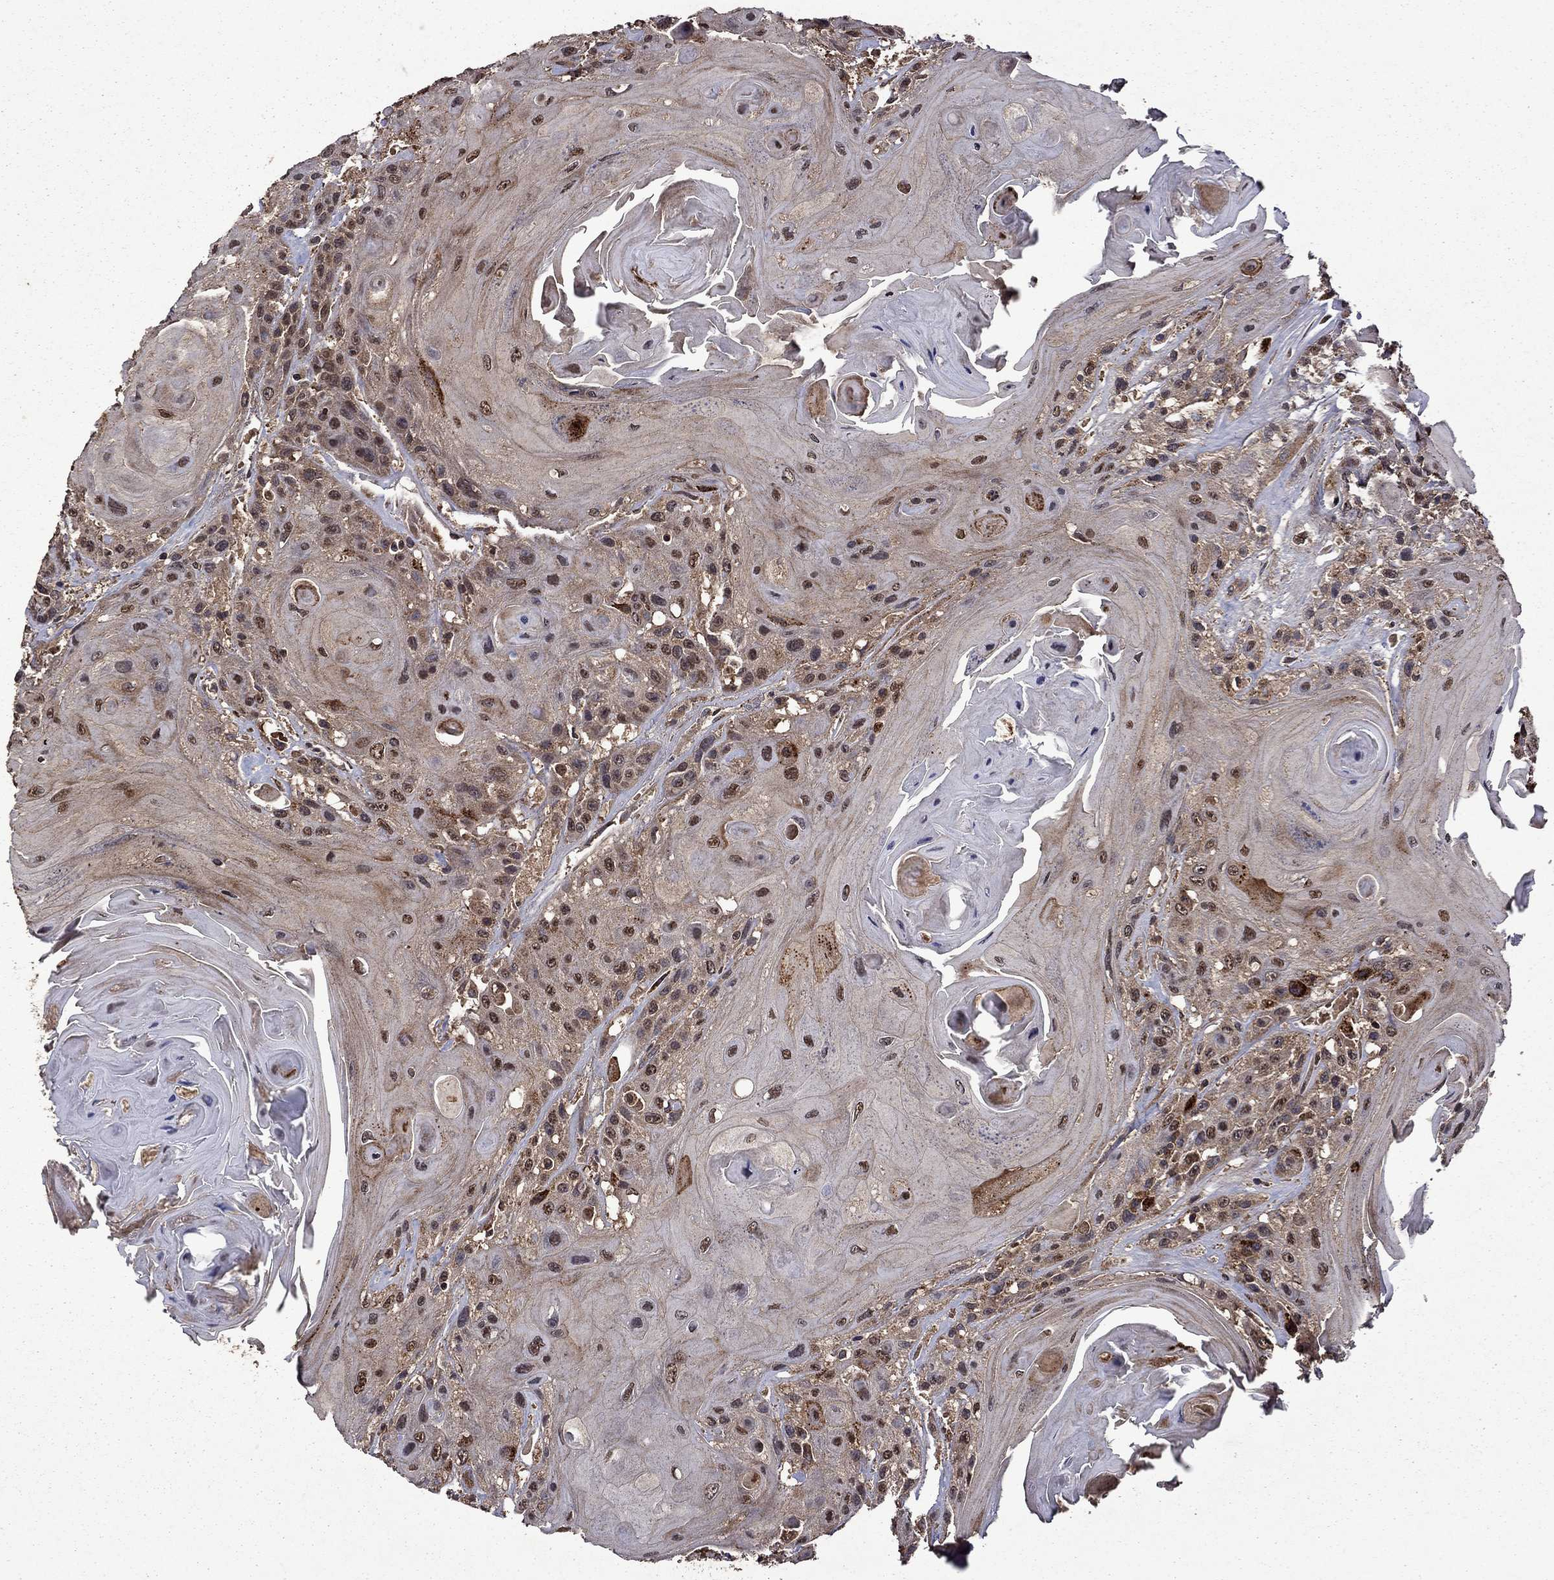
{"staining": {"intensity": "moderate", "quantity": "25%-75%", "location": "nuclear"}, "tissue": "head and neck cancer", "cell_type": "Tumor cells", "image_type": "cancer", "snomed": [{"axis": "morphology", "description": "Squamous cell carcinoma, NOS"}, {"axis": "topography", "description": "Head-Neck"}], "caption": "A micrograph of human head and neck squamous cell carcinoma stained for a protein reveals moderate nuclear brown staining in tumor cells. (DAB (3,3'-diaminobenzidine) IHC with brightfield microscopy, high magnification).", "gene": "ITM2B", "patient": {"sex": "female", "age": 59}}